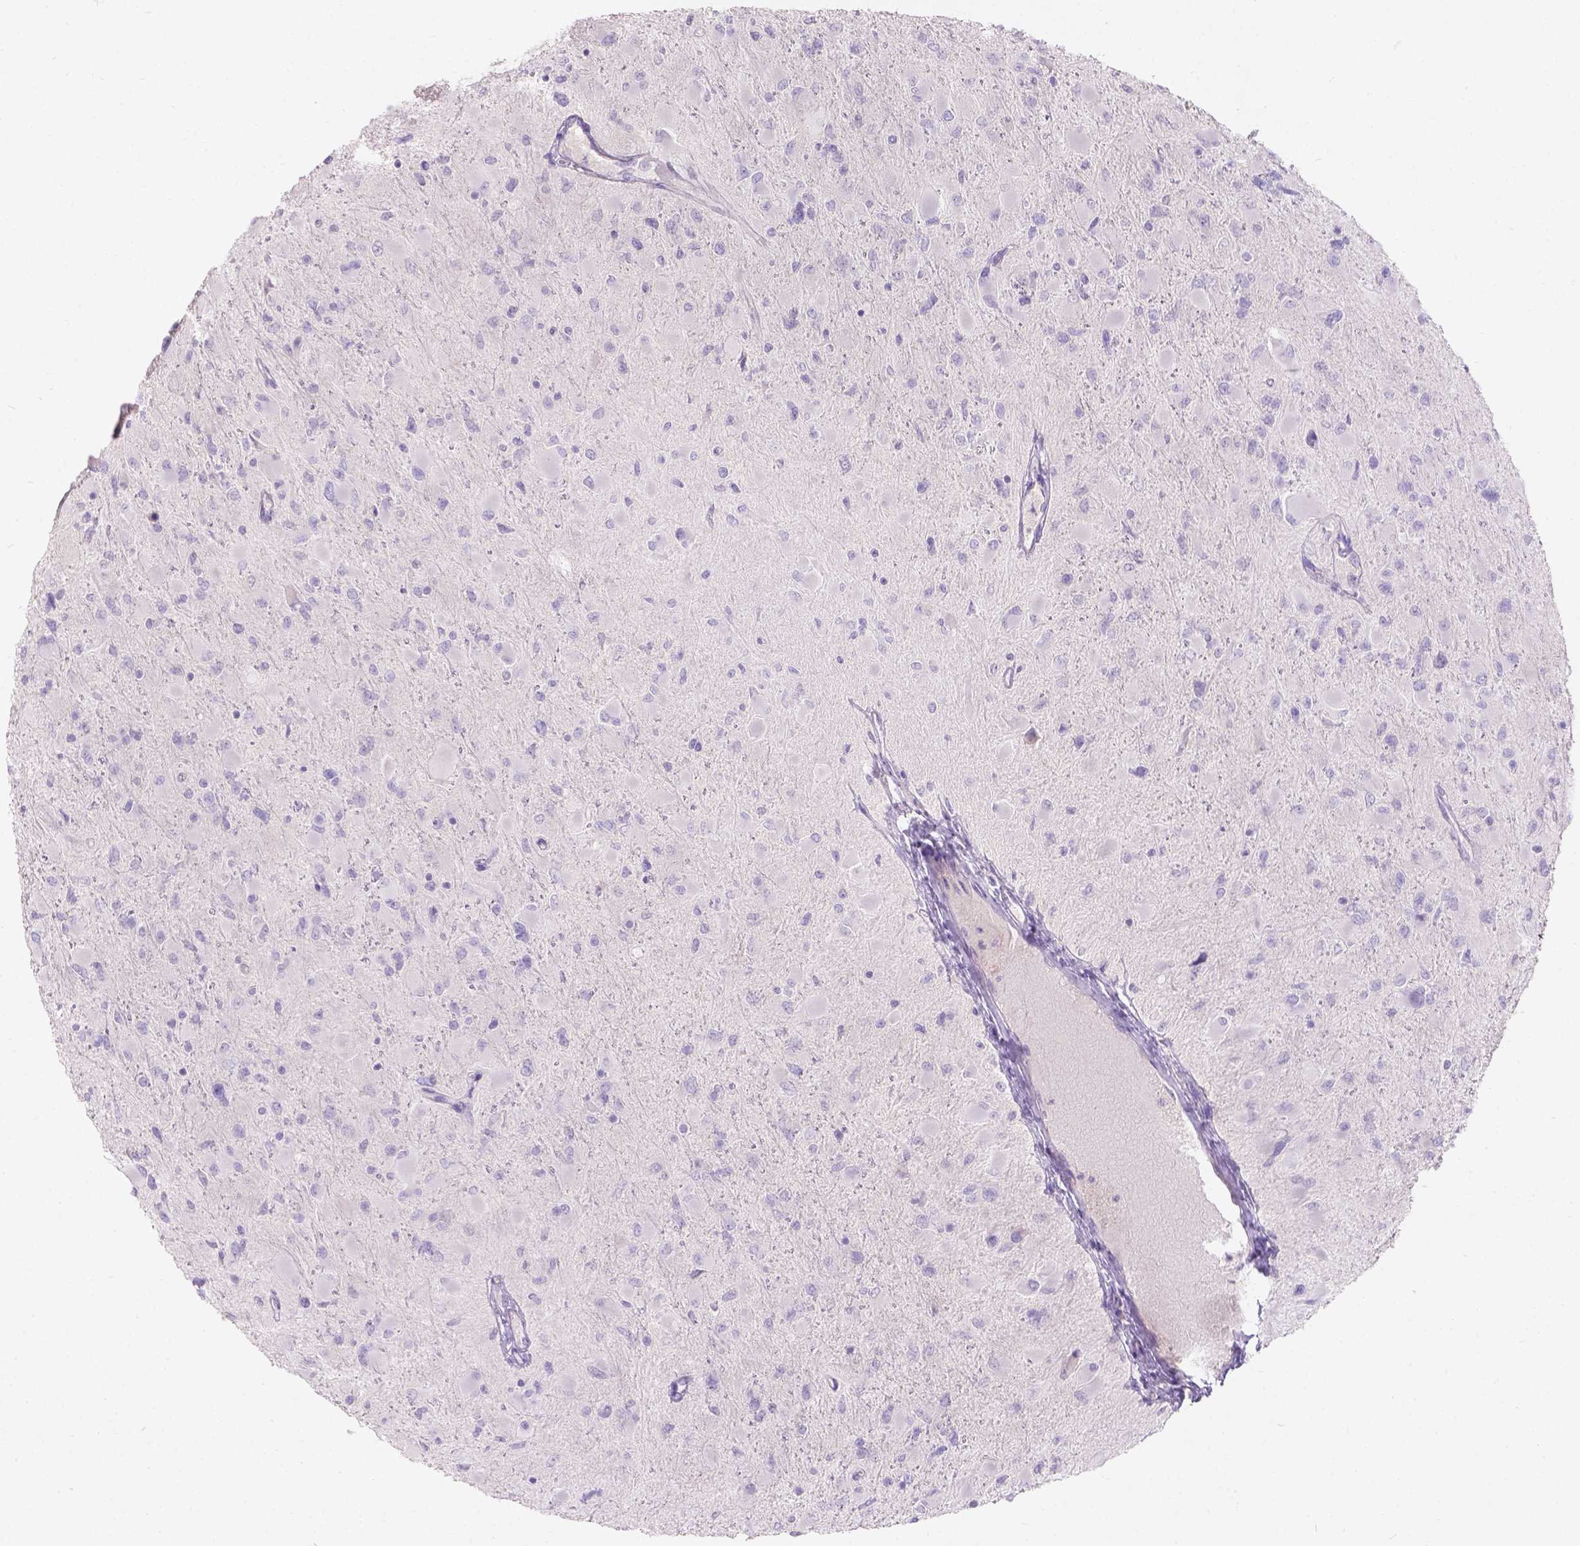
{"staining": {"intensity": "negative", "quantity": "none", "location": "none"}, "tissue": "glioma", "cell_type": "Tumor cells", "image_type": "cancer", "snomed": [{"axis": "morphology", "description": "Glioma, malignant, High grade"}, {"axis": "topography", "description": "Cerebral cortex"}], "caption": "Tumor cells are negative for protein expression in human malignant high-grade glioma. The staining was performed using DAB to visualize the protein expression in brown, while the nuclei were stained in blue with hematoxylin (Magnification: 20x).", "gene": "GAL3ST2", "patient": {"sex": "female", "age": 36}}